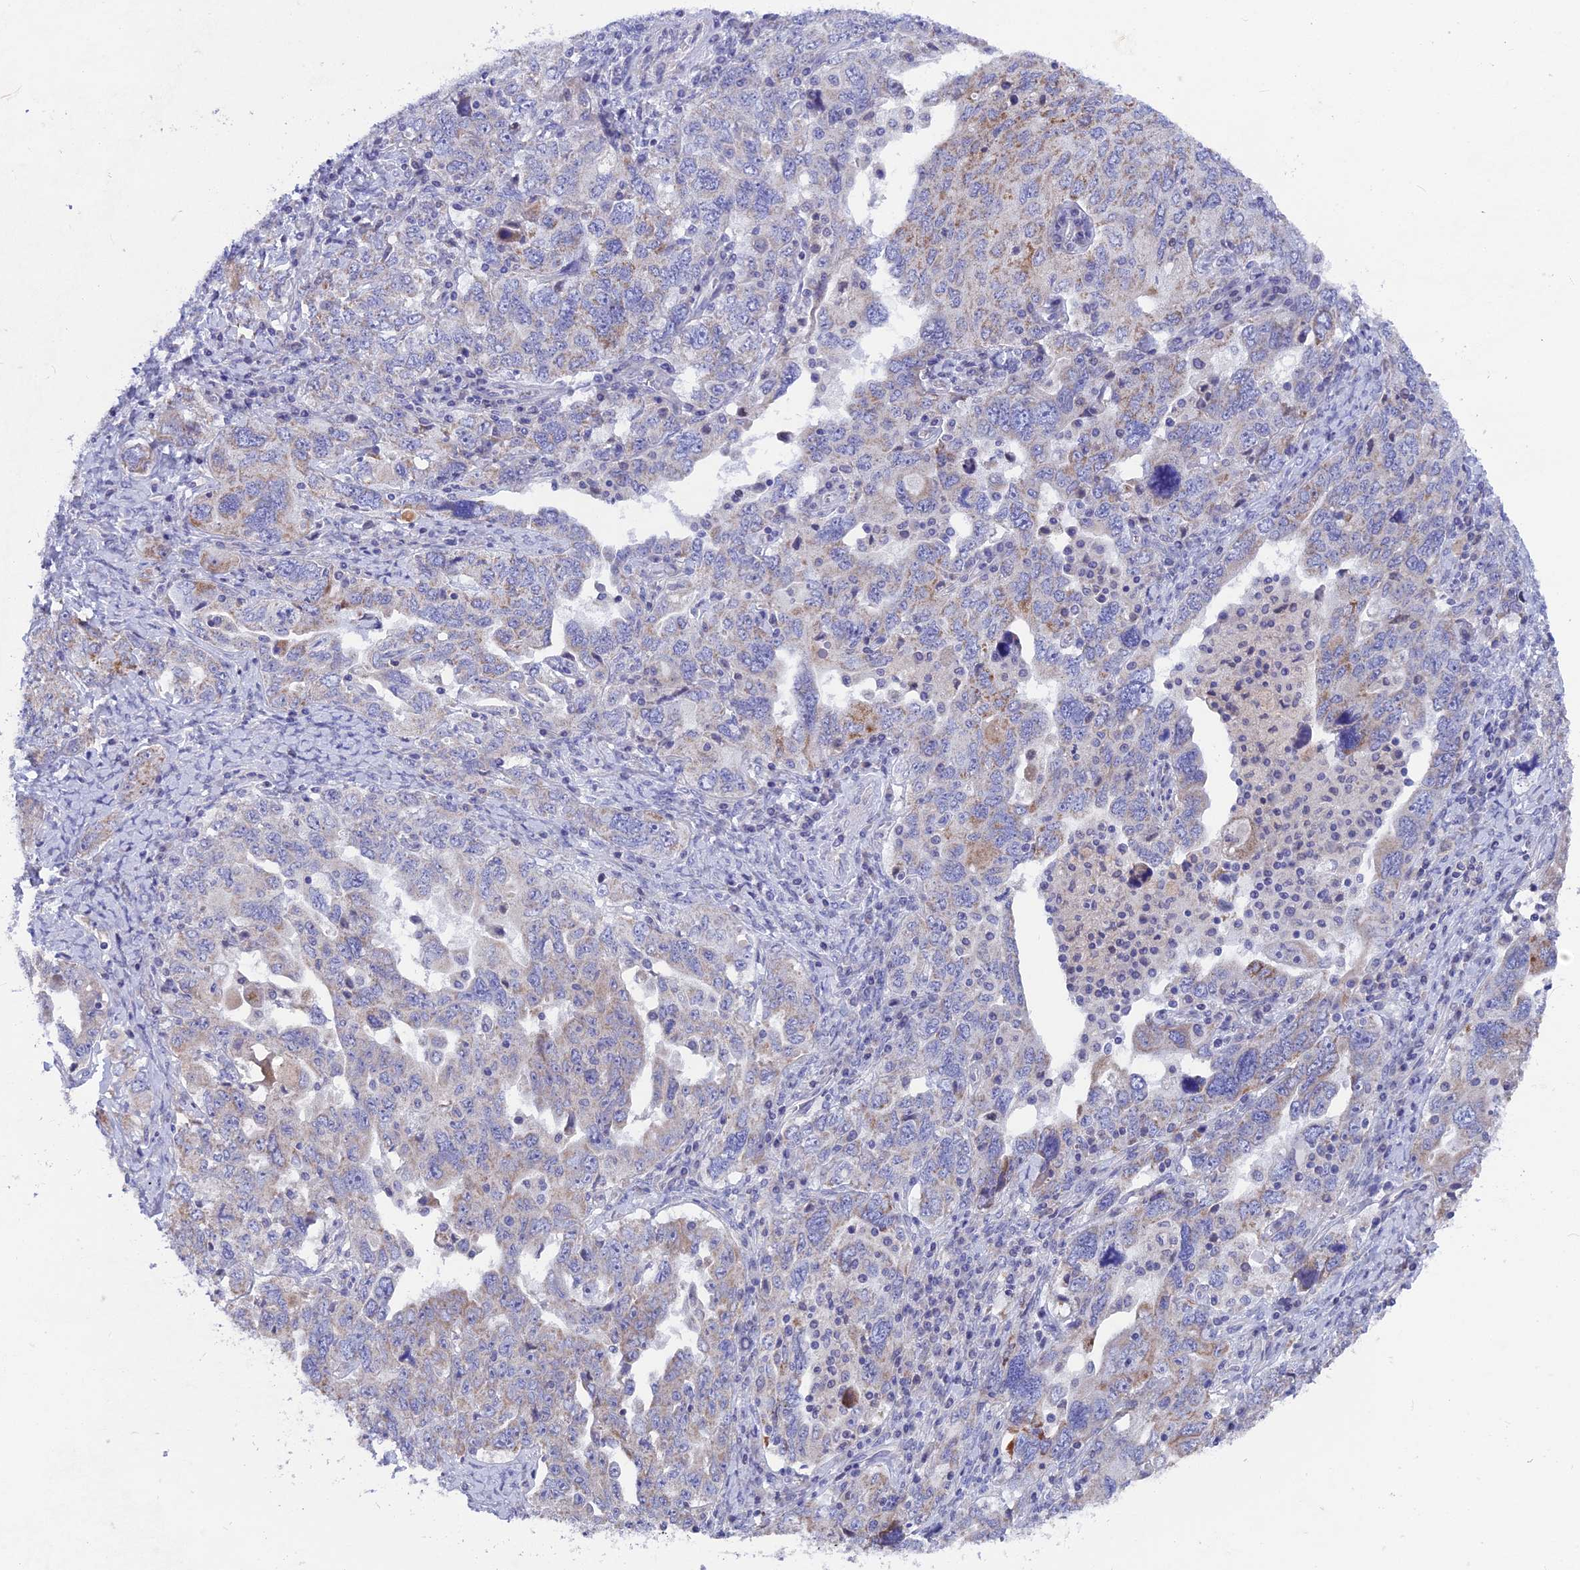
{"staining": {"intensity": "weak", "quantity": "<25%", "location": "cytoplasmic/membranous"}, "tissue": "ovarian cancer", "cell_type": "Tumor cells", "image_type": "cancer", "snomed": [{"axis": "morphology", "description": "Carcinoma, endometroid"}, {"axis": "topography", "description": "Ovary"}], "caption": "A high-resolution image shows immunohistochemistry (IHC) staining of endometroid carcinoma (ovarian), which shows no significant staining in tumor cells.", "gene": "AK4", "patient": {"sex": "female", "age": 62}}